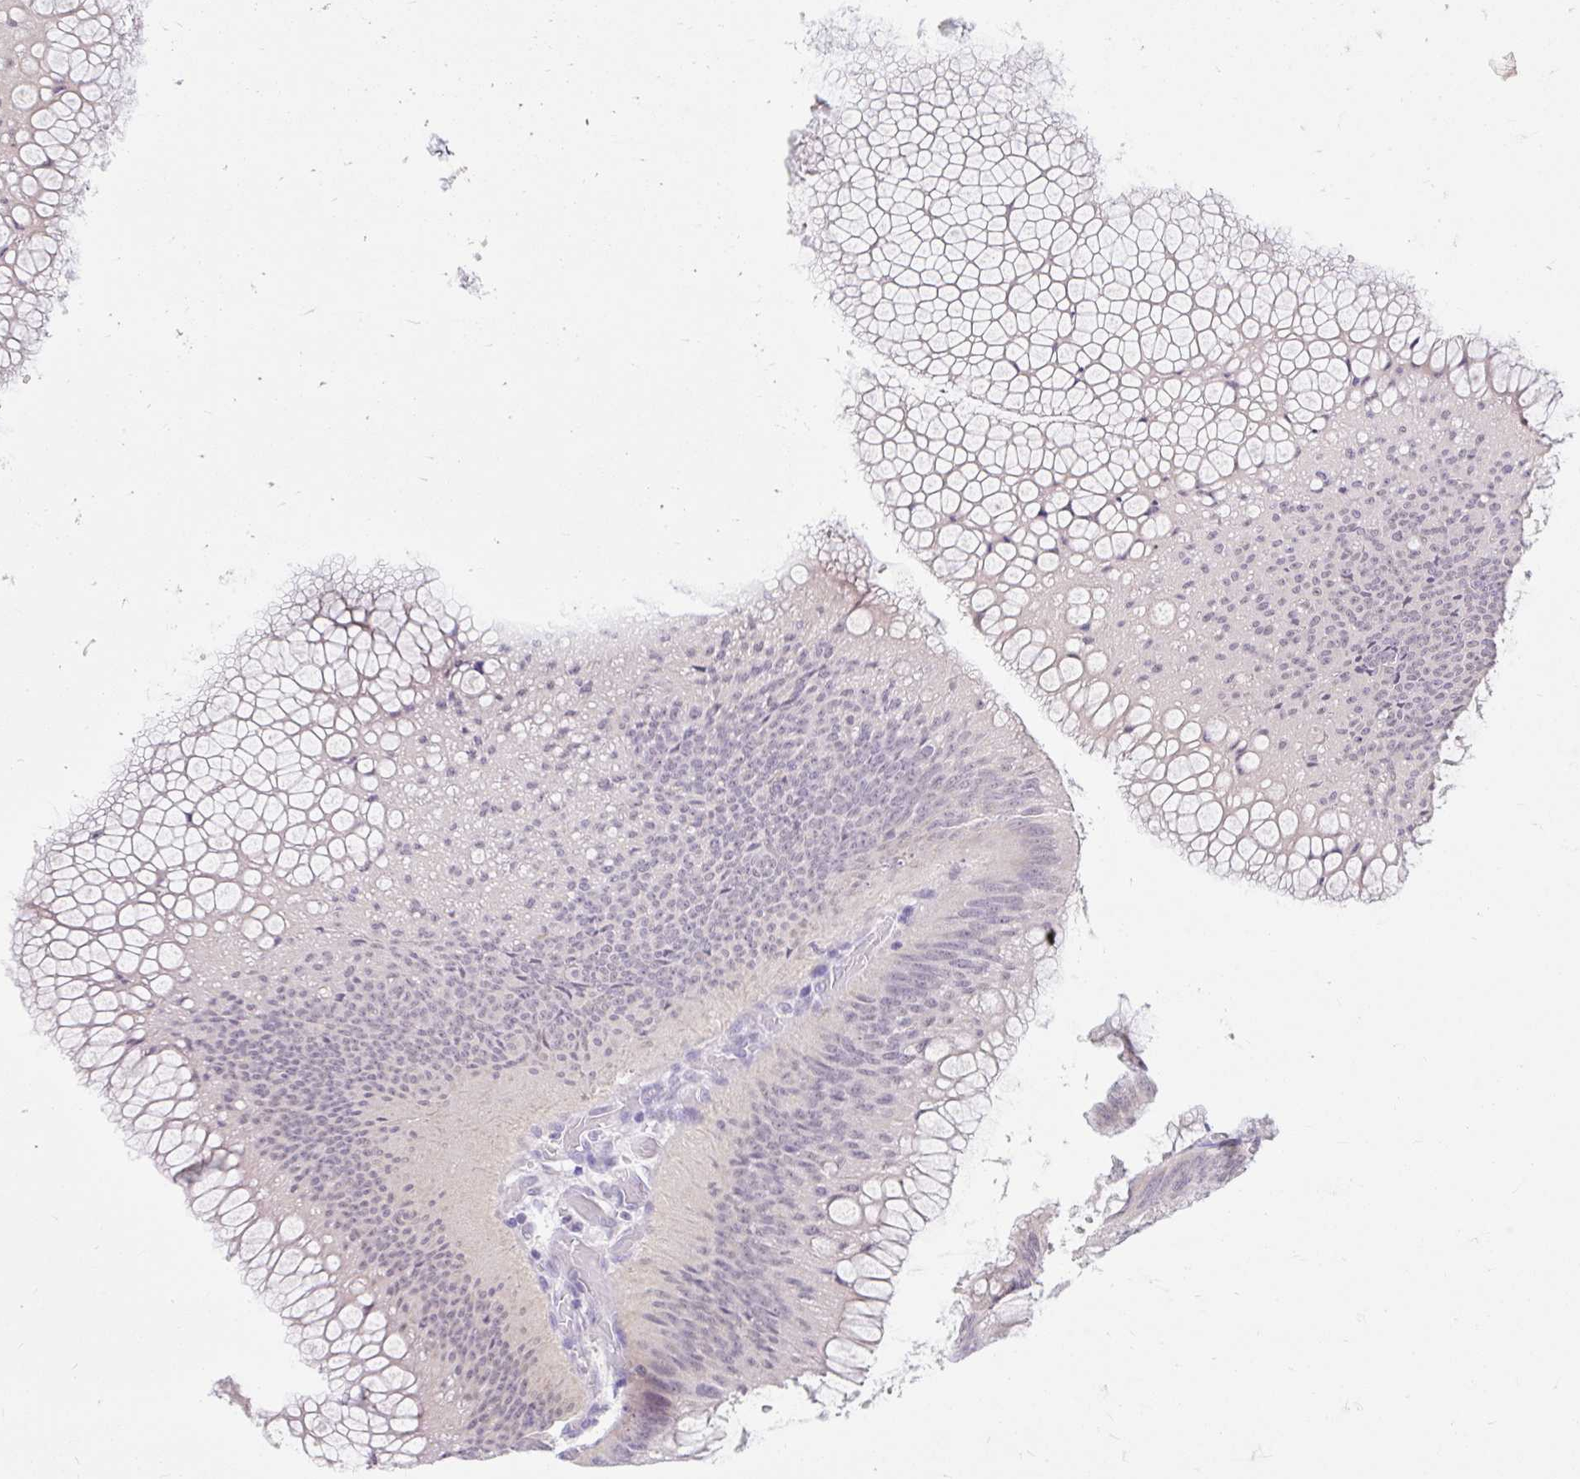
{"staining": {"intensity": "negative", "quantity": "none", "location": "none"}, "tissue": "colorectal cancer", "cell_type": "Tumor cells", "image_type": "cancer", "snomed": [{"axis": "morphology", "description": "Adenocarcinoma, NOS"}, {"axis": "topography", "description": "Rectum"}], "caption": "This is a image of immunohistochemistry (IHC) staining of colorectal cancer, which shows no positivity in tumor cells.", "gene": "ITPK1", "patient": {"sex": "female", "age": 72}}